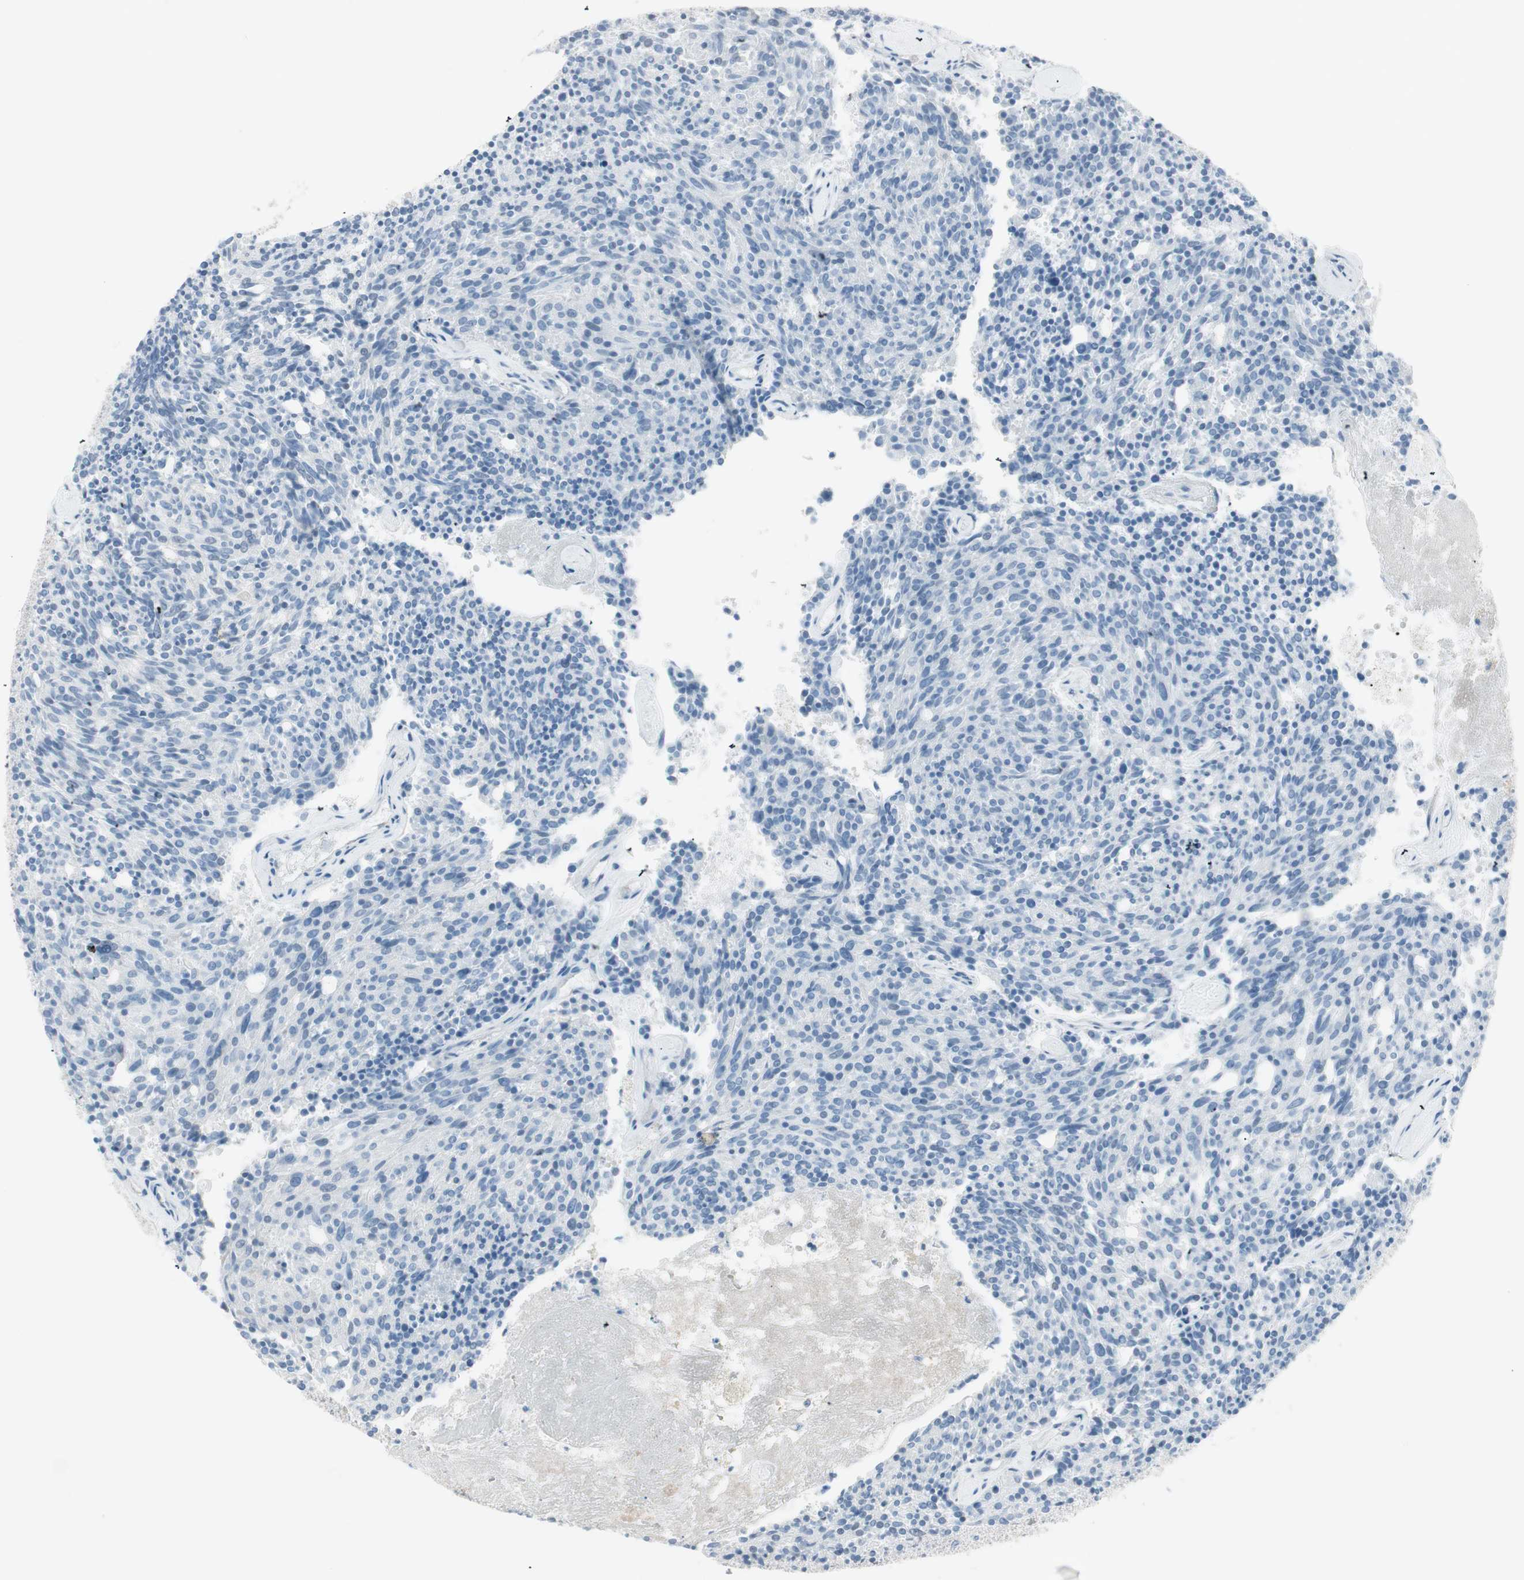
{"staining": {"intensity": "negative", "quantity": "none", "location": "none"}, "tissue": "carcinoid", "cell_type": "Tumor cells", "image_type": "cancer", "snomed": [{"axis": "morphology", "description": "Carcinoid, malignant, NOS"}, {"axis": "topography", "description": "Pancreas"}], "caption": "A high-resolution micrograph shows IHC staining of malignant carcinoid, which demonstrates no significant staining in tumor cells.", "gene": "ITLN2", "patient": {"sex": "female", "age": 54}}